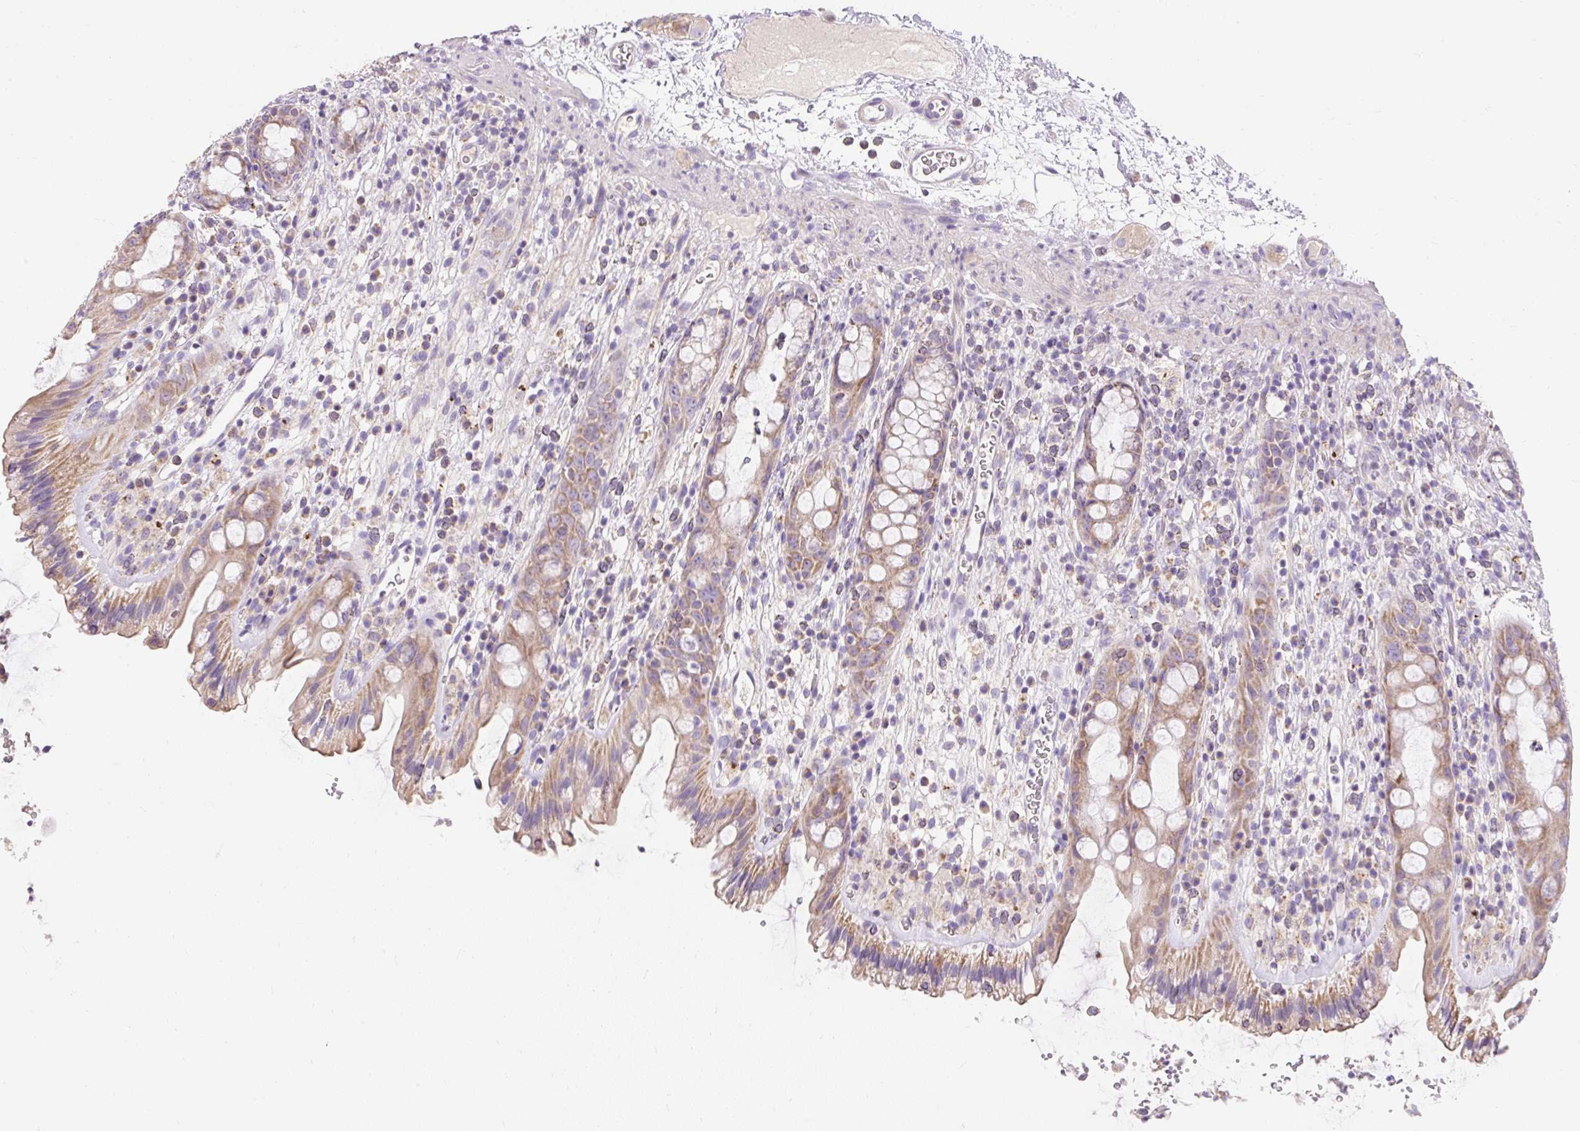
{"staining": {"intensity": "moderate", "quantity": "25%-75%", "location": "cytoplasmic/membranous"}, "tissue": "rectum", "cell_type": "Glandular cells", "image_type": "normal", "snomed": [{"axis": "morphology", "description": "Normal tissue, NOS"}, {"axis": "topography", "description": "Rectum"}], "caption": "Immunohistochemistry (DAB (3,3'-diaminobenzidine)) staining of normal human rectum exhibits moderate cytoplasmic/membranous protein expression in about 25%-75% of glandular cells. Immunohistochemistry stains the protein of interest in brown and the nuclei are stained blue.", "gene": "PMAIP1", "patient": {"sex": "female", "age": 57}}